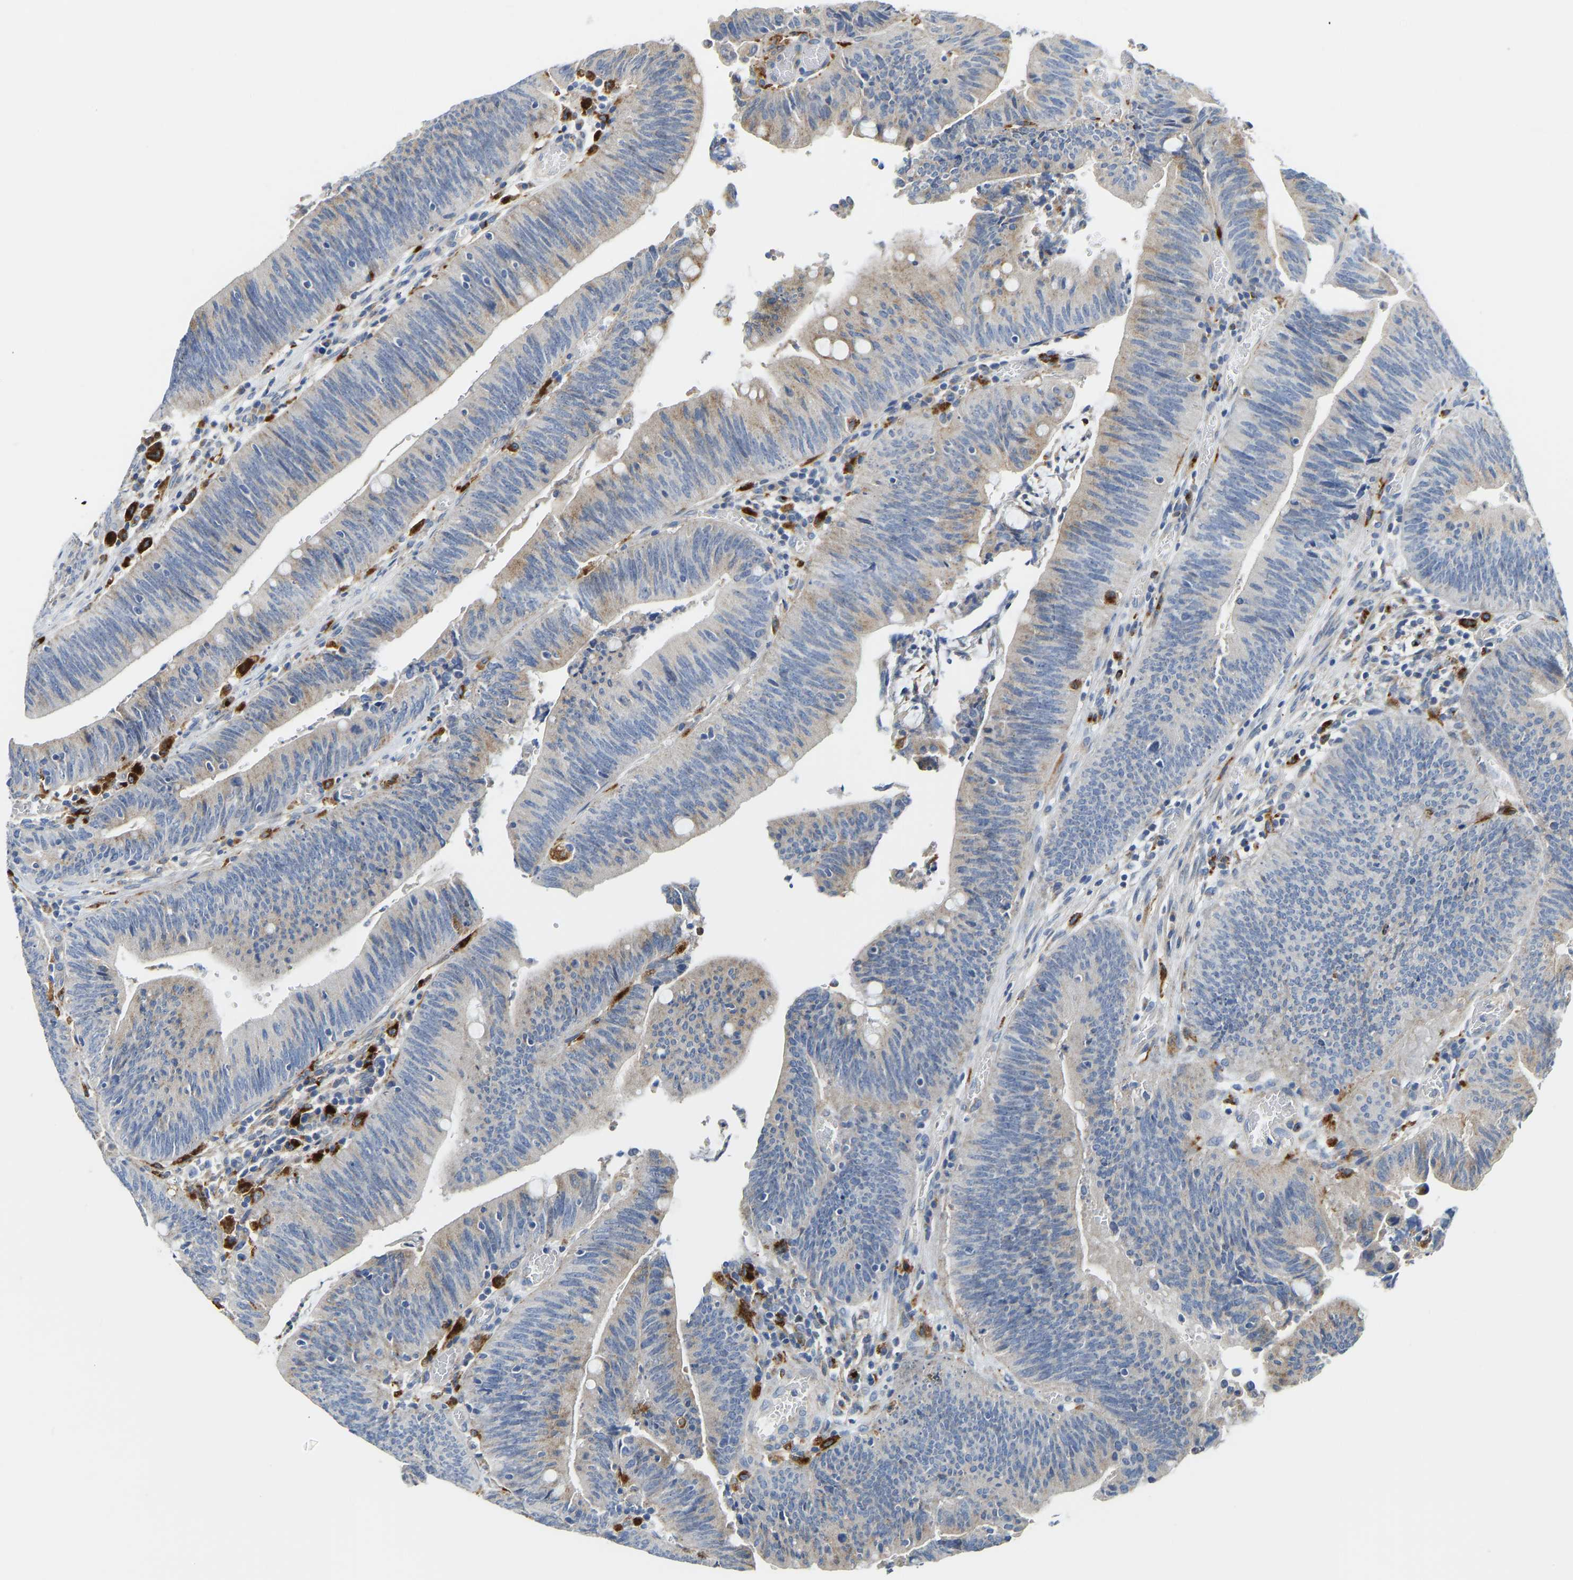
{"staining": {"intensity": "weak", "quantity": "25%-75%", "location": "cytoplasmic/membranous"}, "tissue": "colorectal cancer", "cell_type": "Tumor cells", "image_type": "cancer", "snomed": [{"axis": "morphology", "description": "Normal tissue, NOS"}, {"axis": "morphology", "description": "Adenocarcinoma, NOS"}, {"axis": "topography", "description": "Rectum"}], "caption": "Protein expression analysis of human colorectal adenocarcinoma reveals weak cytoplasmic/membranous staining in about 25%-75% of tumor cells.", "gene": "ATP6V1E1", "patient": {"sex": "female", "age": 66}}